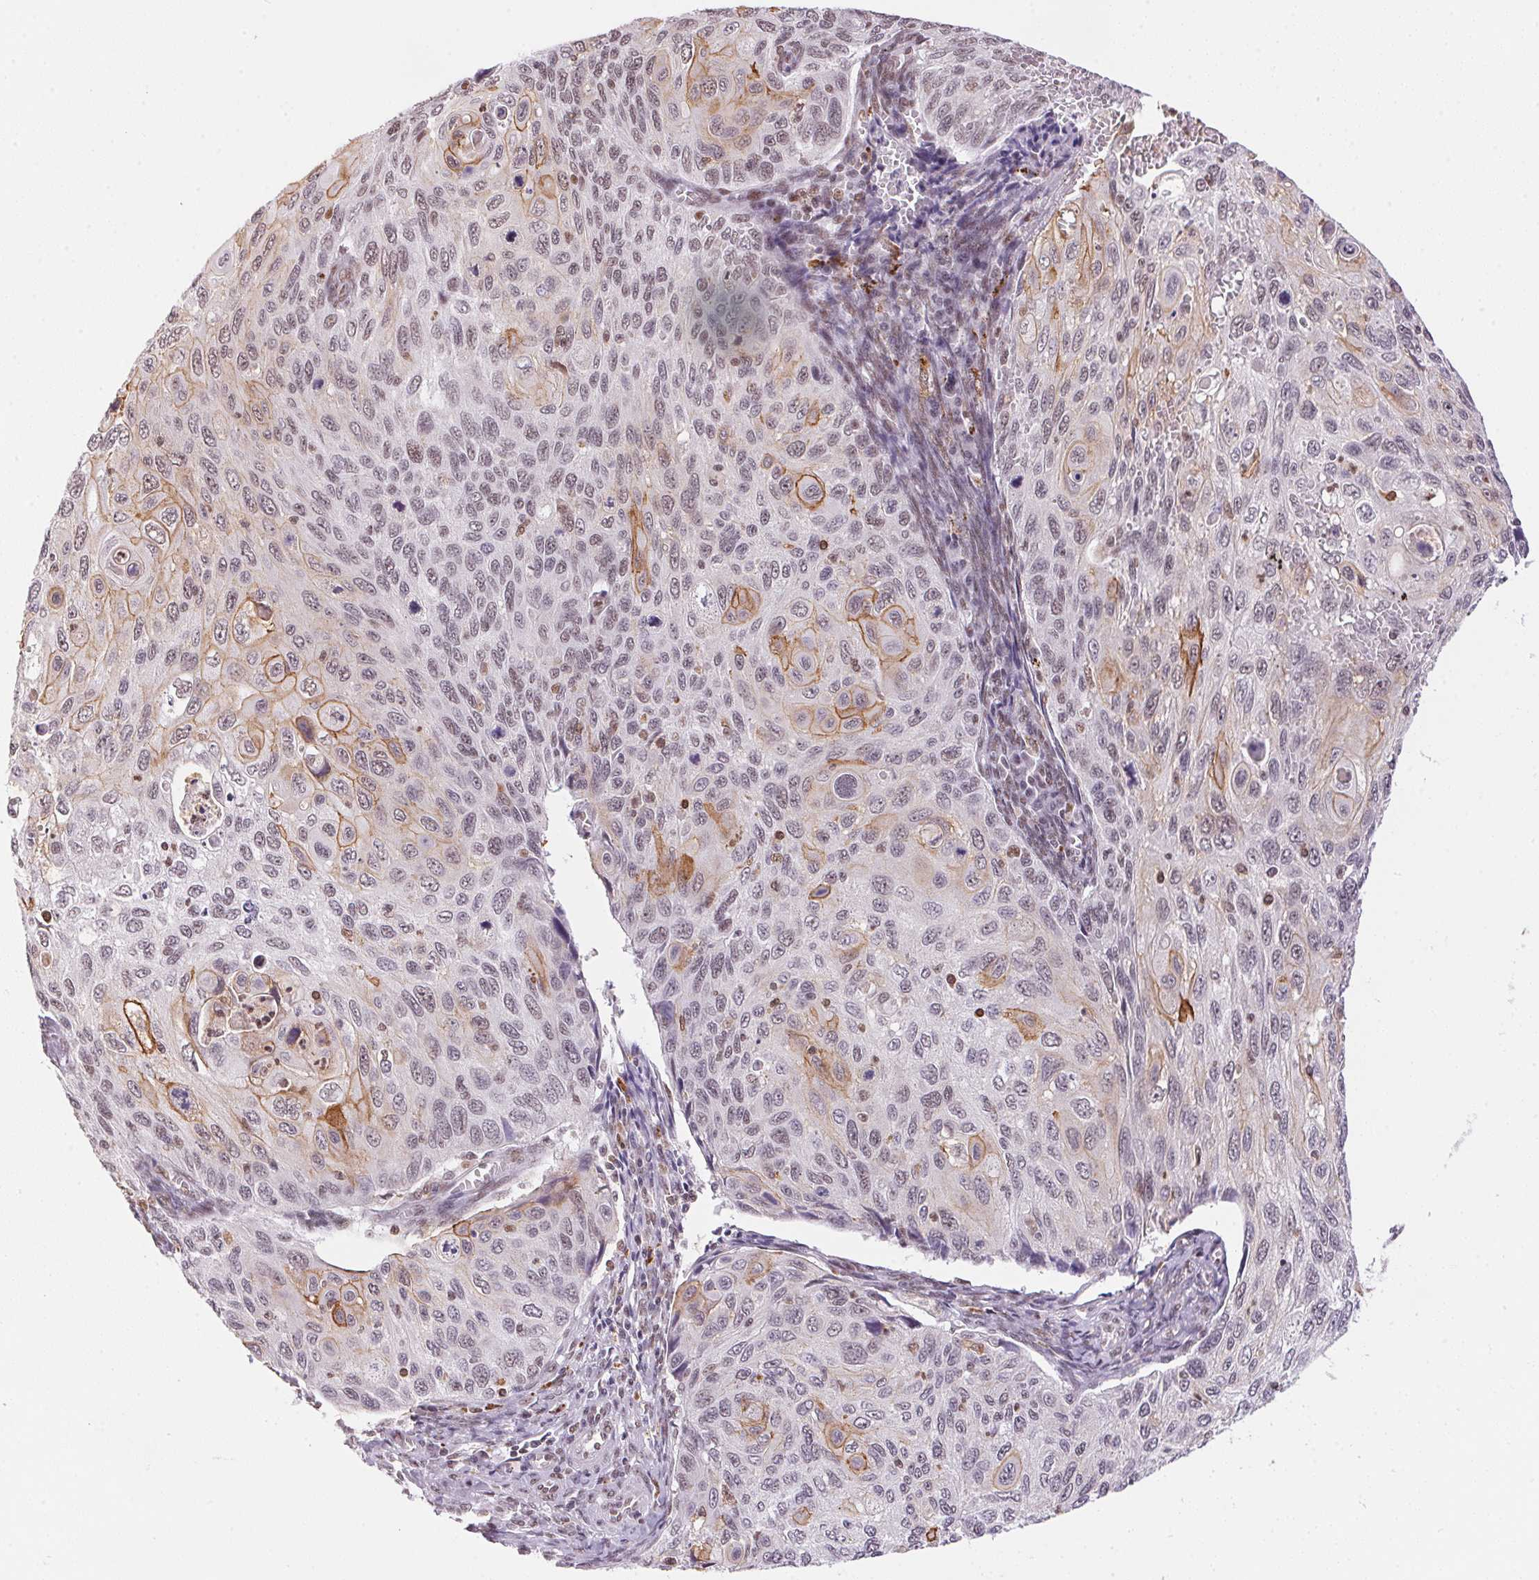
{"staining": {"intensity": "moderate", "quantity": "<25%", "location": "cytoplasmic/membranous,nuclear"}, "tissue": "cervical cancer", "cell_type": "Tumor cells", "image_type": "cancer", "snomed": [{"axis": "morphology", "description": "Squamous cell carcinoma, NOS"}, {"axis": "topography", "description": "Cervix"}], "caption": "Immunohistochemistry of human cervical squamous cell carcinoma displays low levels of moderate cytoplasmic/membranous and nuclear positivity in about <25% of tumor cells.", "gene": "NFE2L1", "patient": {"sex": "female", "age": 70}}